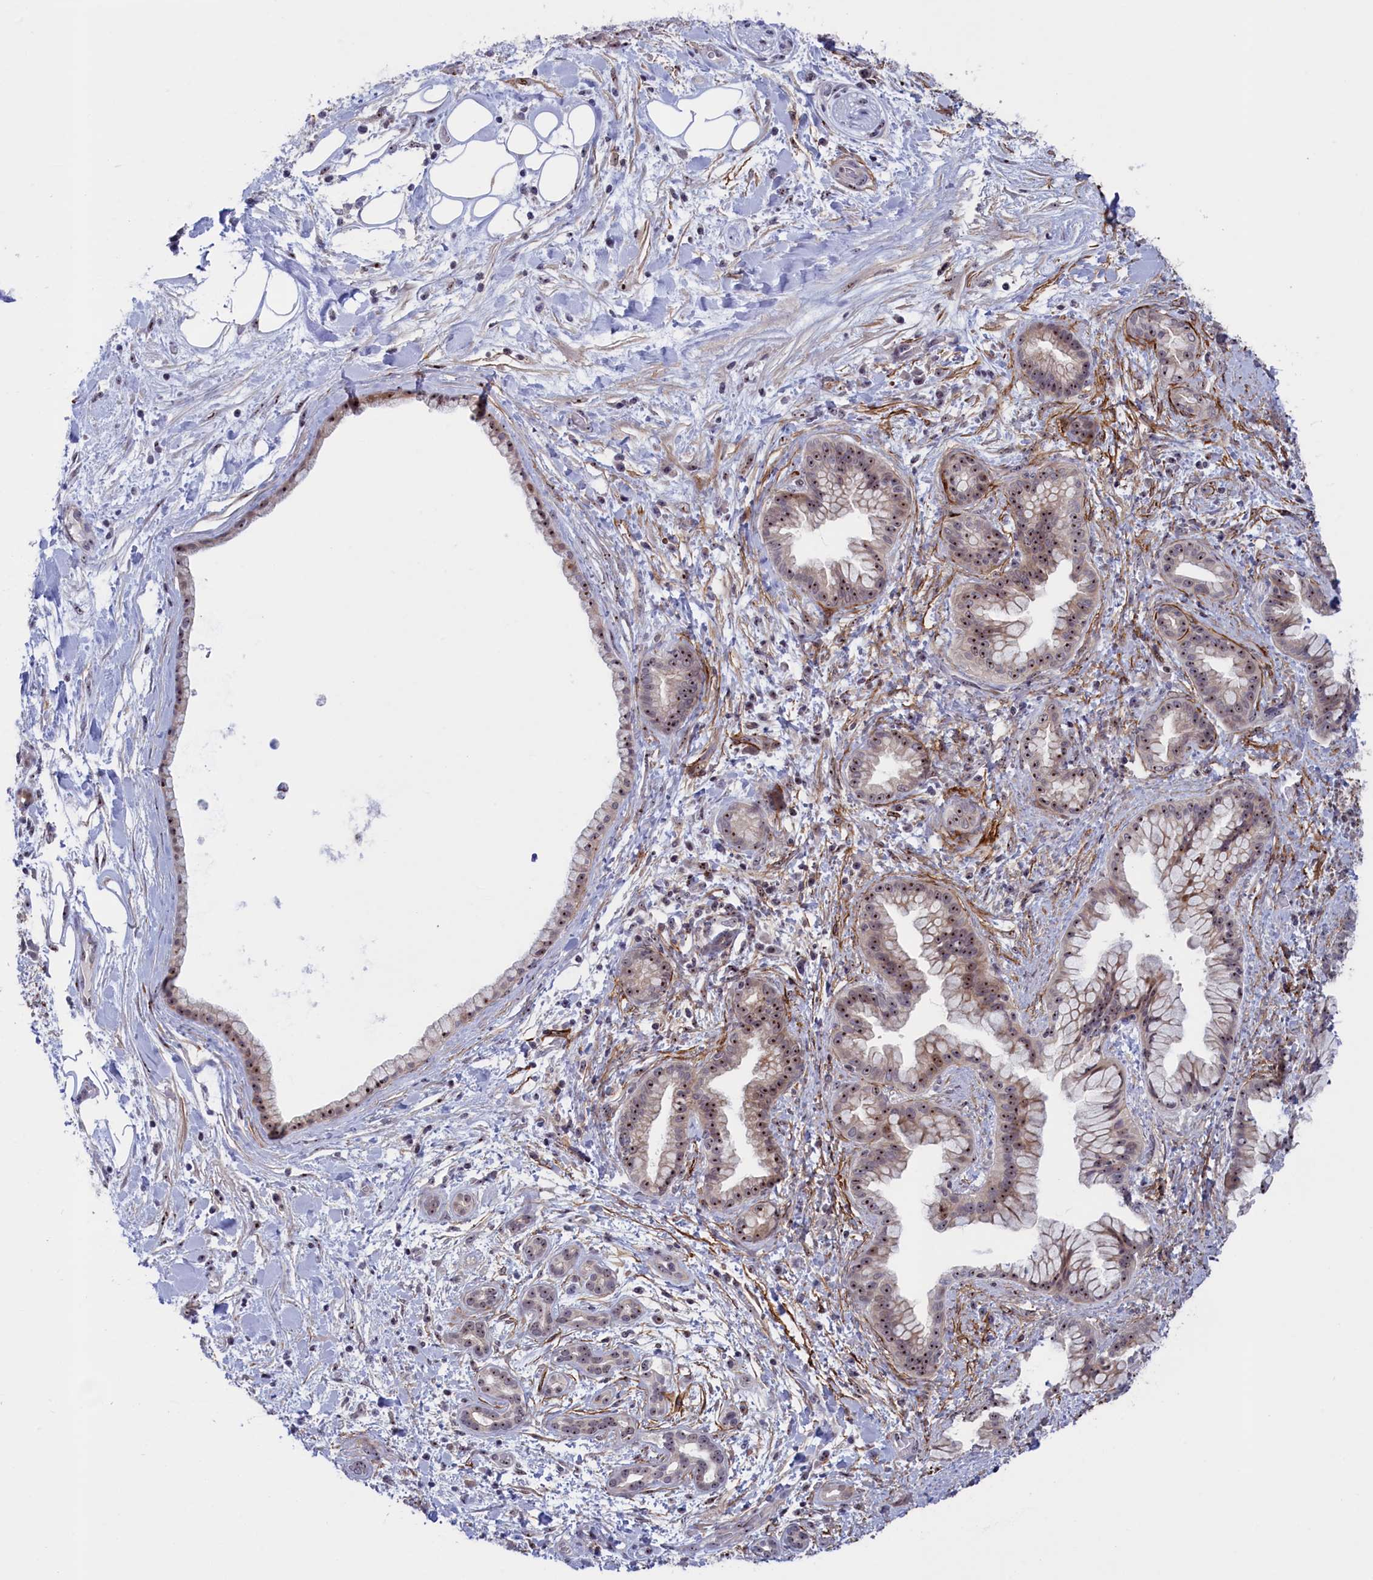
{"staining": {"intensity": "moderate", "quantity": ">75%", "location": "nuclear"}, "tissue": "pancreatic cancer", "cell_type": "Tumor cells", "image_type": "cancer", "snomed": [{"axis": "morphology", "description": "Adenocarcinoma, NOS"}, {"axis": "topography", "description": "Pancreas"}], "caption": "Protein expression analysis of adenocarcinoma (pancreatic) displays moderate nuclear positivity in about >75% of tumor cells. (Brightfield microscopy of DAB IHC at high magnification).", "gene": "PPAN", "patient": {"sex": "female", "age": 78}}